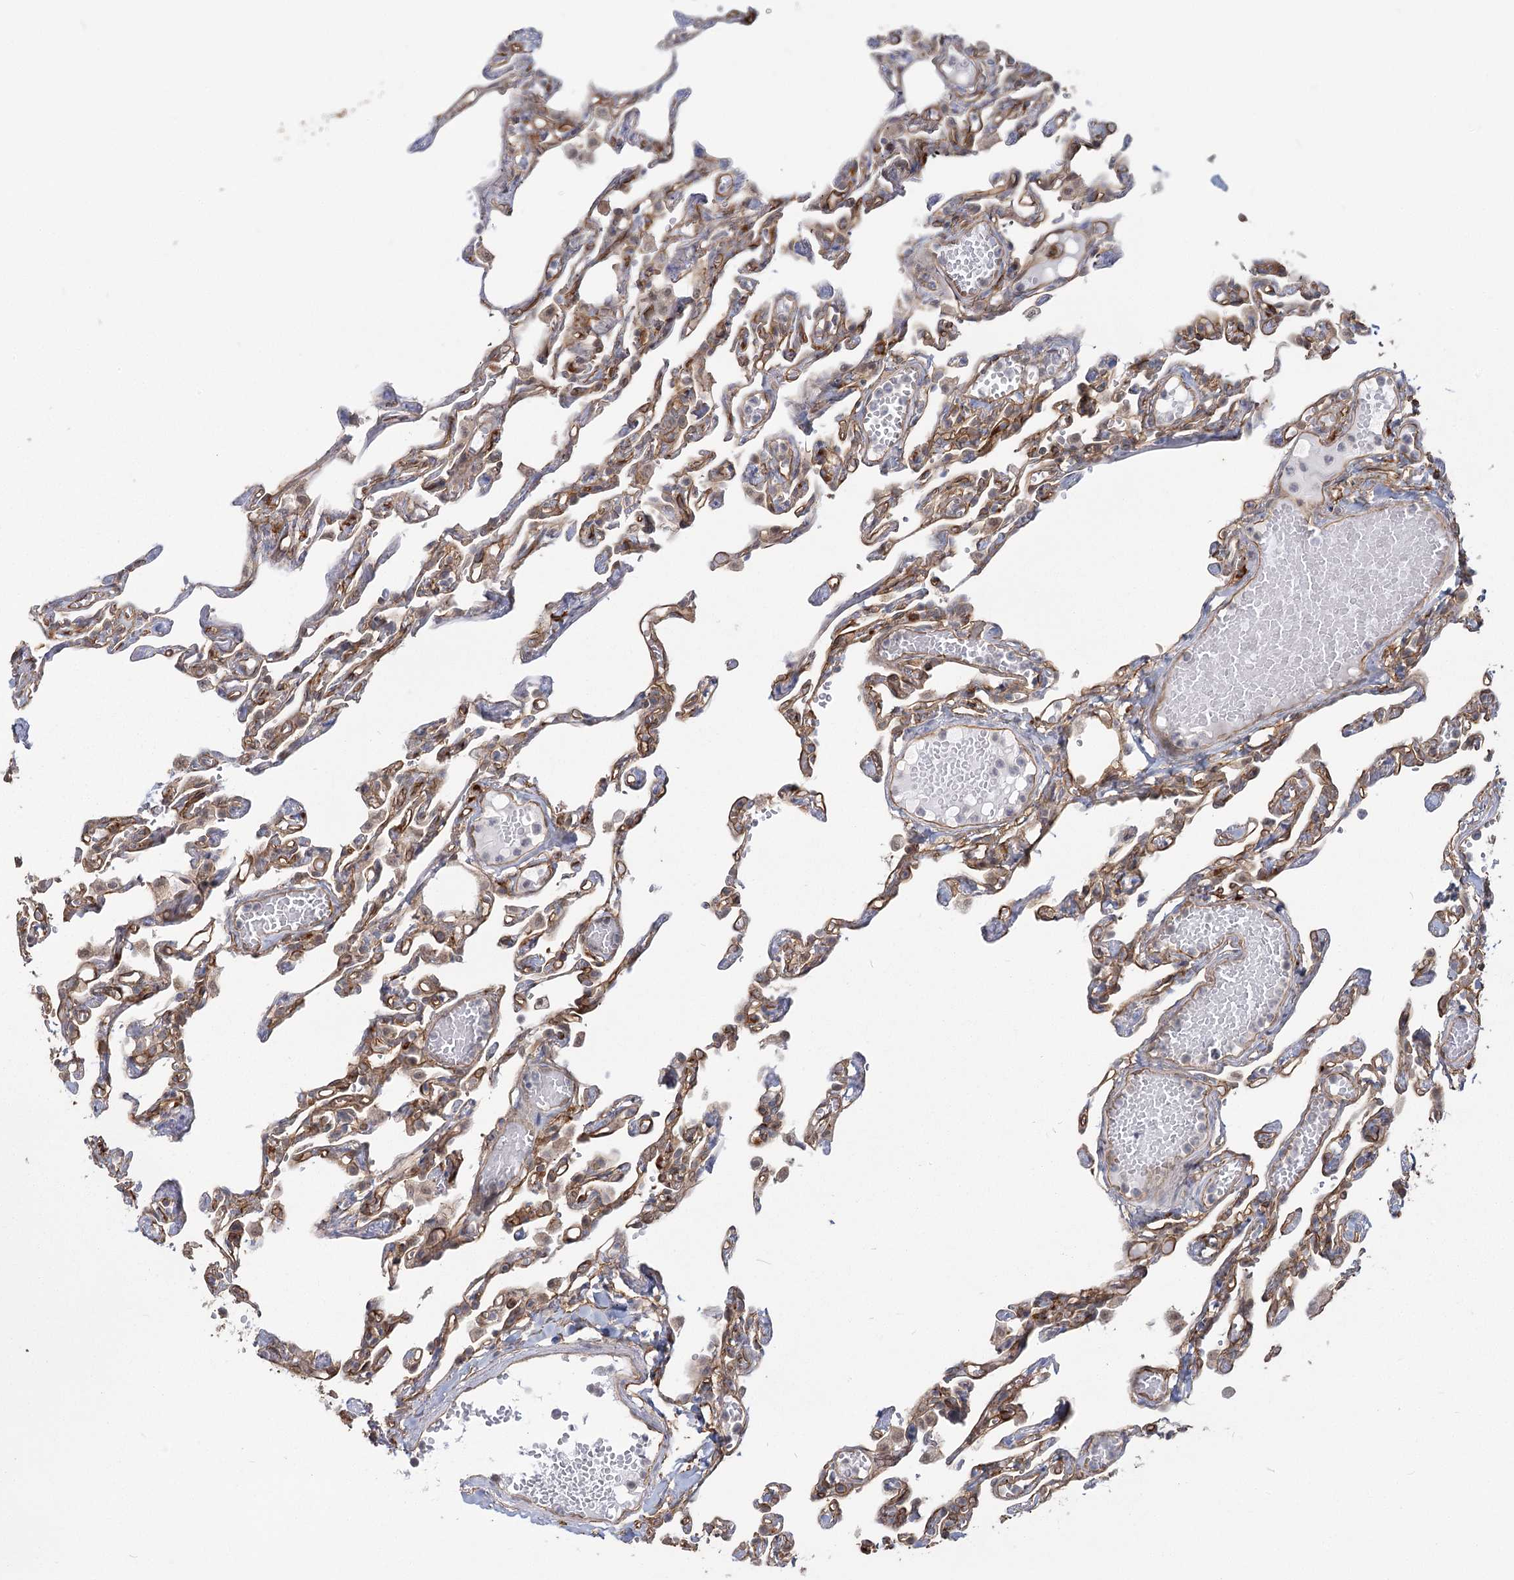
{"staining": {"intensity": "weak", "quantity": "25%-75%", "location": "cytoplasmic/membranous"}, "tissue": "lung", "cell_type": "Alveolar cells", "image_type": "normal", "snomed": [{"axis": "morphology", "description": "Normal tissue, NOS"}, {"axis": "topography", "description": "Lung"}], "caption": "Immunohistochemistry staining of benign lung, which shows low levels of weak cytoplasmic/membranous expression in about 25%-75% of alveolar cells indicating weak cytoplasmic/membranous protein expression. The staining was performed using DAB (3,3'-diaminobenzidine) (brown) for protein detection and nuclei were counterstained in hematoxylin (blue).", "gene": "RPP14", "patient": {"sex": "male", "age": 21}}